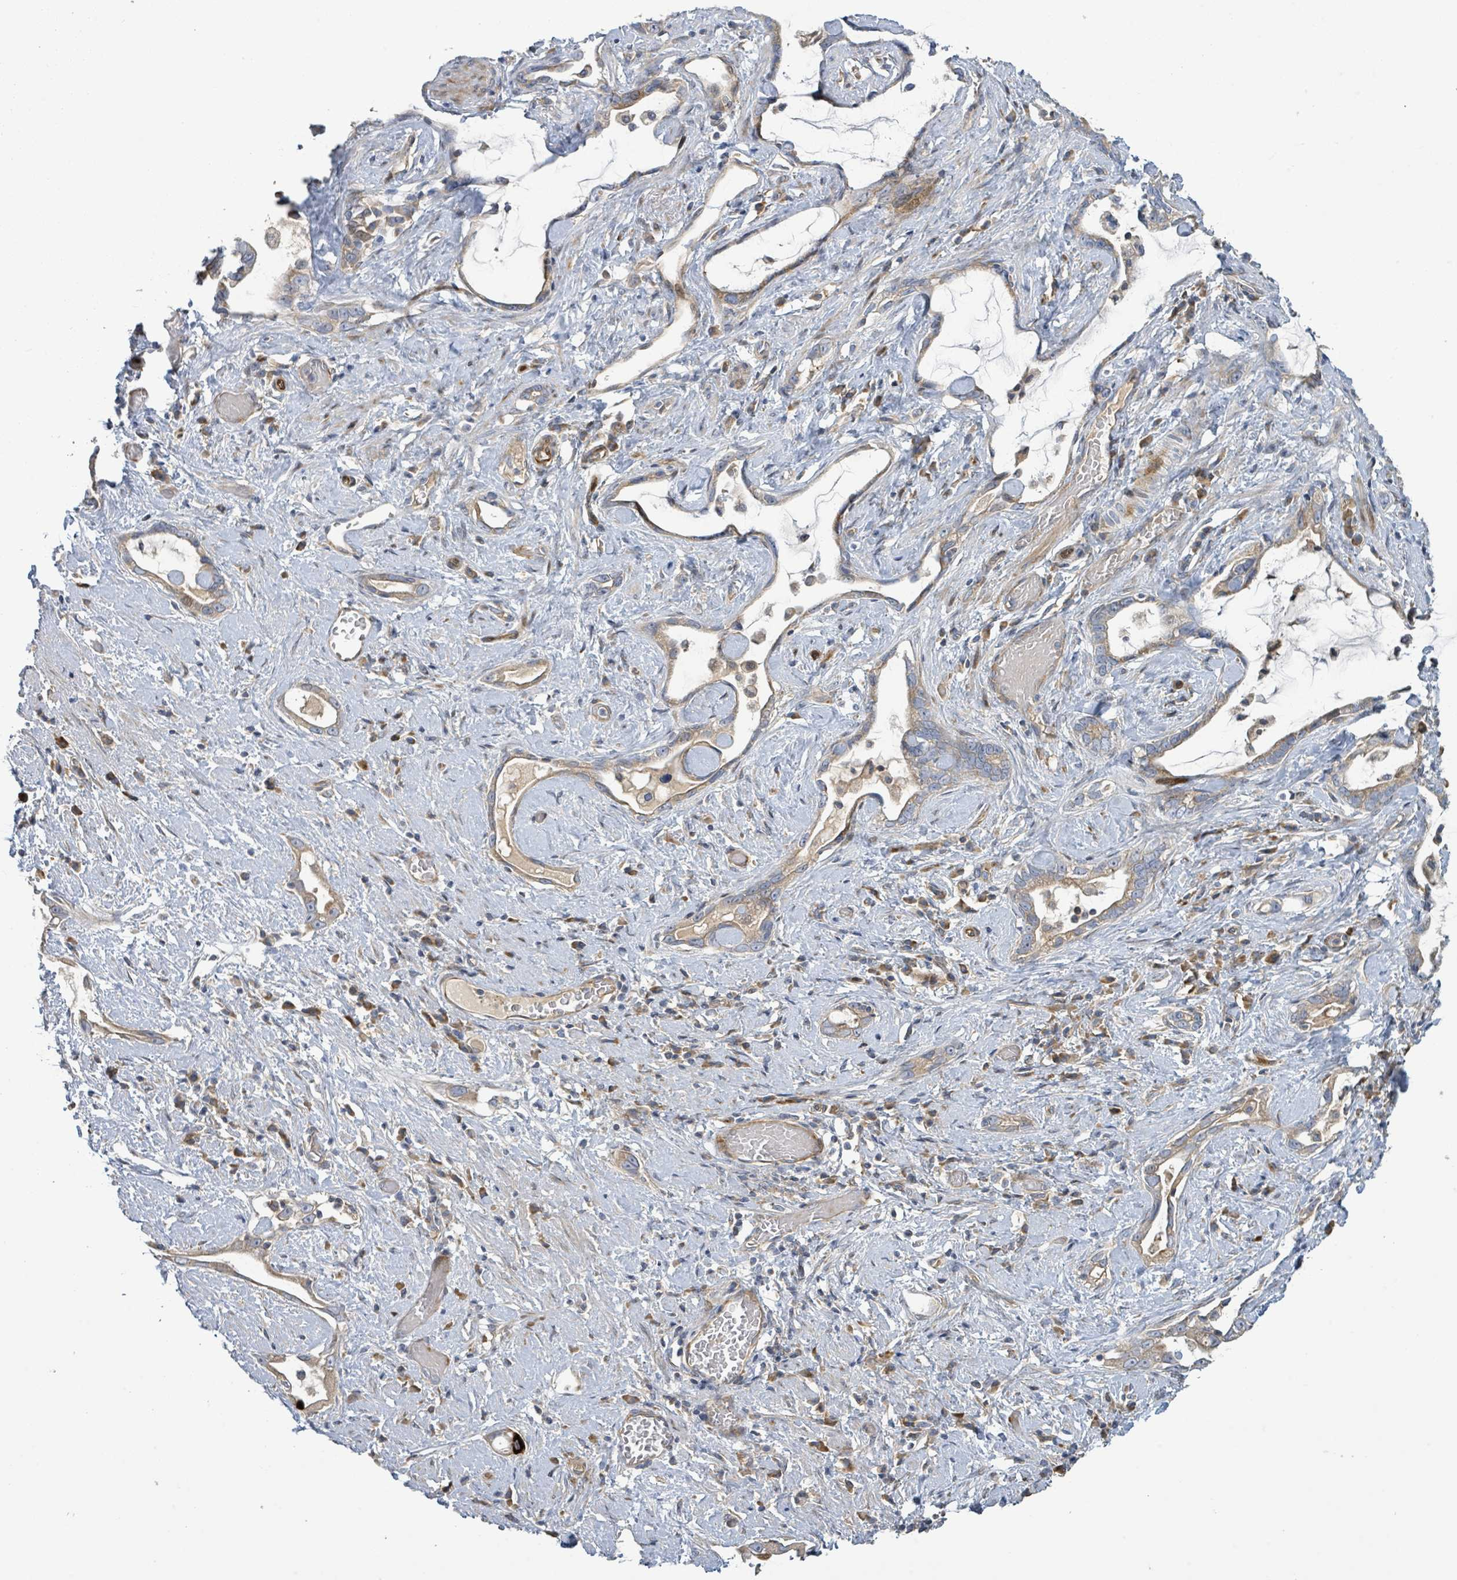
{"staining": {"intensity": "moderate", "quantity": ">75%", "location": "cytoplasmic/membranous"}, "tissue": "stomach cancer", "cell_type": "Tumor cells", "image_type": "cancer", "snomed": [{"axis": "morphology", "description": "Adenocarcinoma, NOS"}, {"axis": "topography", "description": "Stomach"}], "caption": "The immunohistochemical stain labels moderate cytoplasmic/membranous positivity in tumor cells of adenocarcinoma (stomach) tissue.", "gene": "CFAP210", "patient": {"sex": "male", "age": 55}}